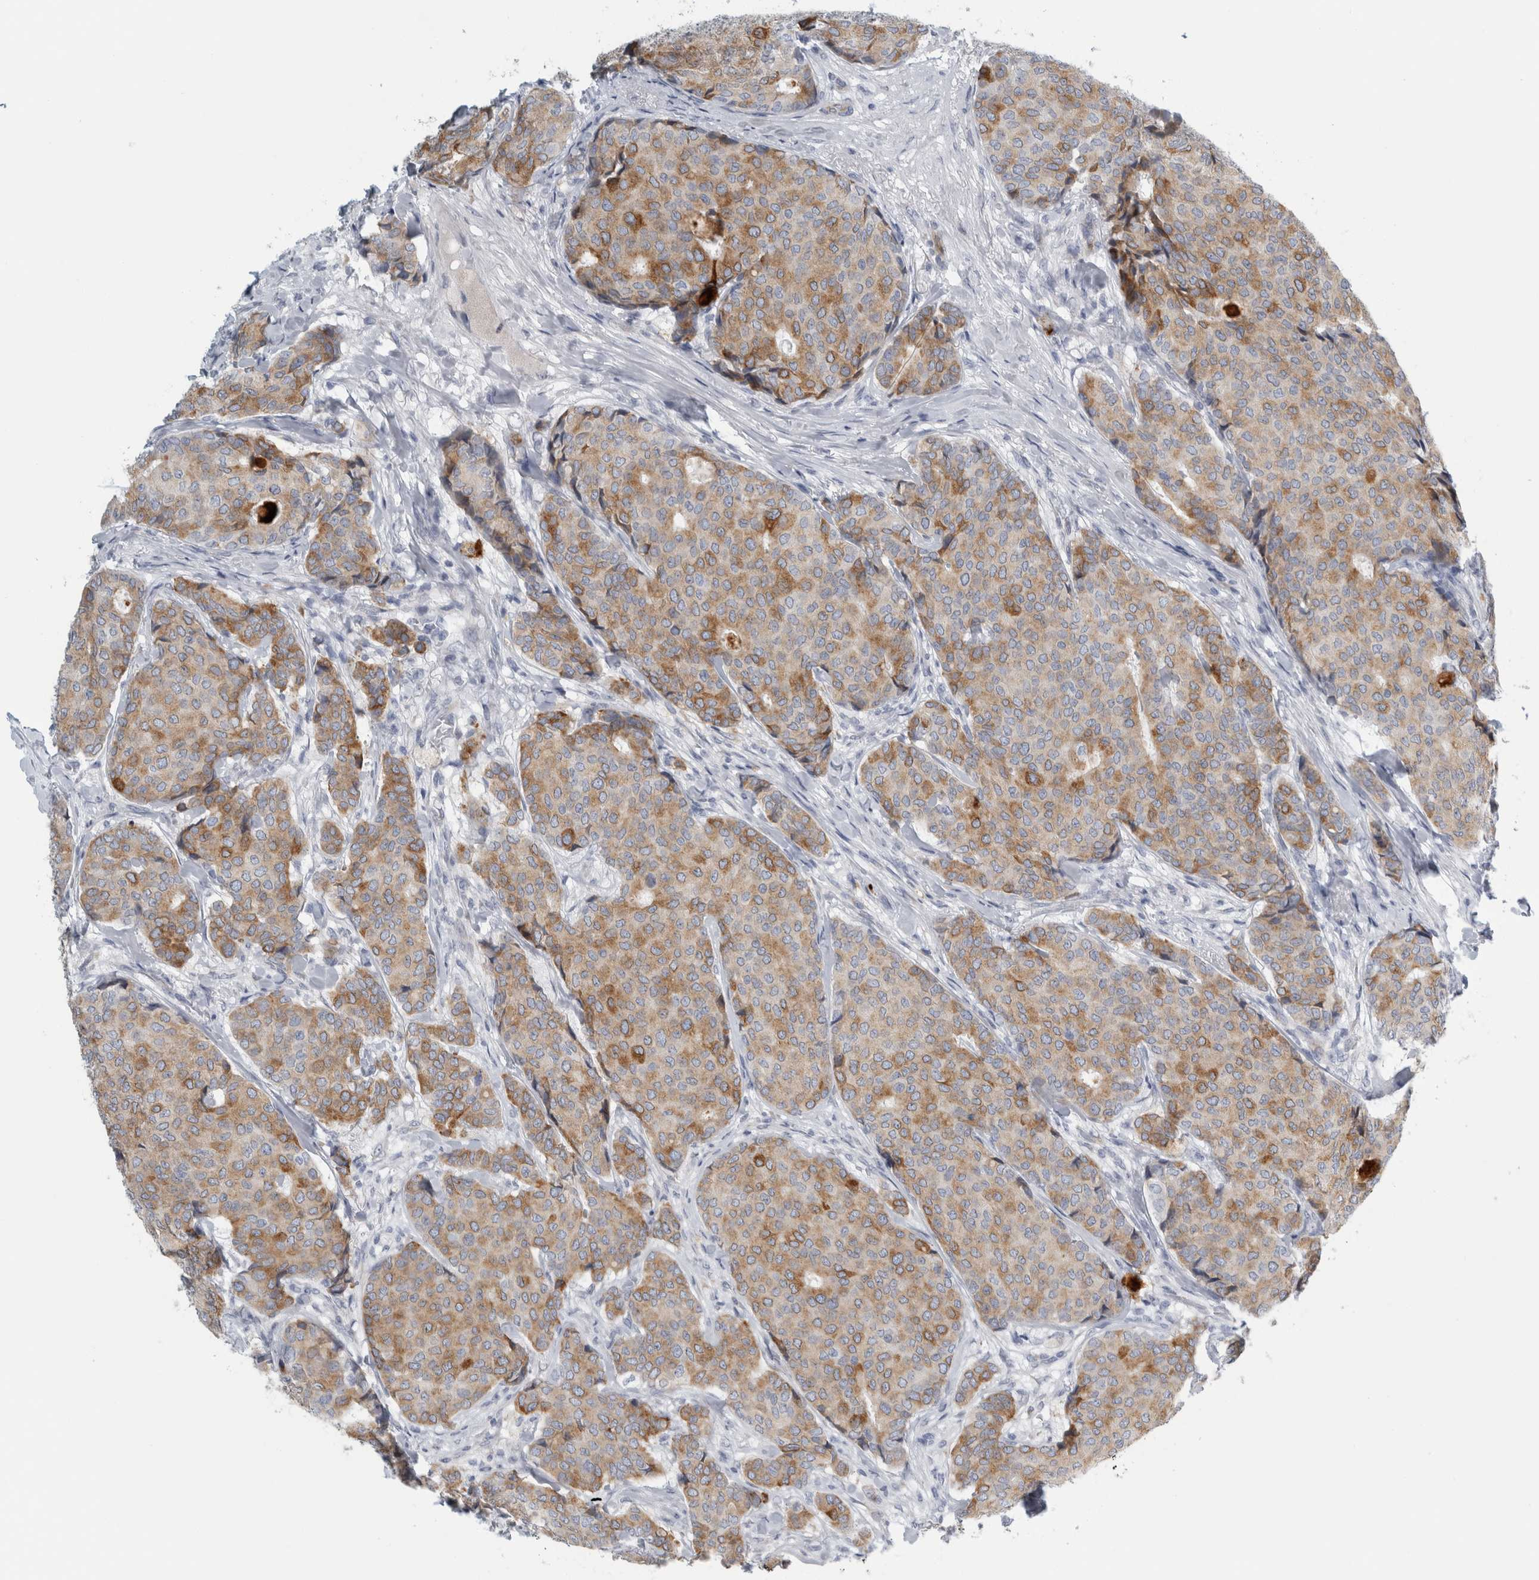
{"staining": {"intensity": "moderate", "quantity": ">75%", "location": "cytoplasmic/membranous"}, "tissue": "breast cancer", "cell_type": "Tumor cells", "image_type": "cancer", "snomed": [{"axis": "morphology", "description": "Duct carcinoma"}, {"axis": "topography", "description": "Breast"}], "caption": "Brown immunohistochemical staining in human breast cancer (invasive ductal carcinoma) exhibits moderate cytoplasmic/membranous staining in about >75% of tumor cells. (Brightfield microscopy of DAB IHC at high magnification).", "gene": "B3GNT3", "patient": {"sex": "female", "age": 75}}